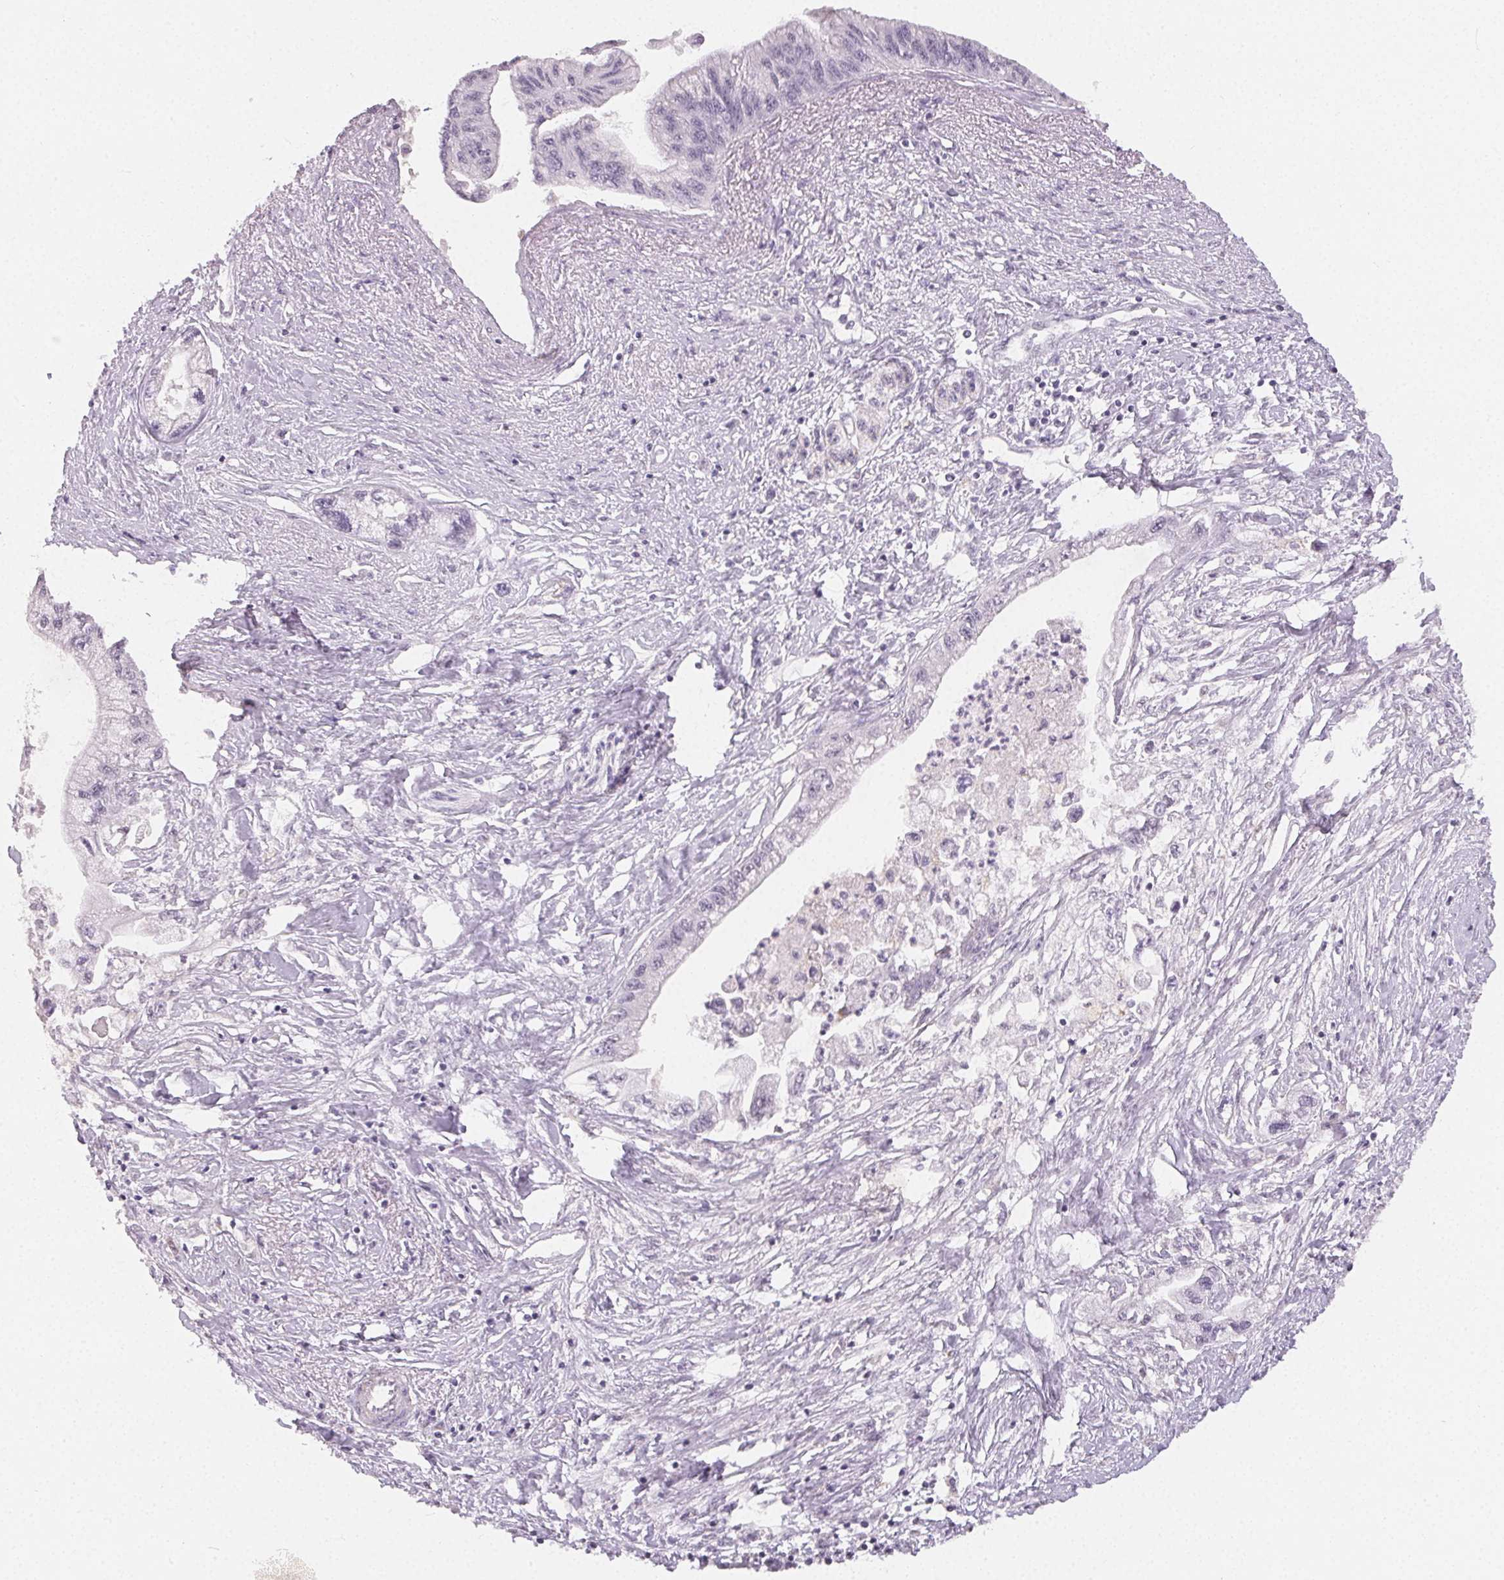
{"staining": {"intensity": "negative", "quantity": "none", "location": "none"}, "tissue": "pancreatic cancer", "cell_type": "Tumor cells", "image_type": "cancer", "snomed": [{"axis": "morphology", "description": "Adenocarcinoma, NOS"}, {"axis": "topography", "description": "Pancreas"}], "caption": "The histopathology image displays no staining of tumor cells in adenocarcinoma (pancreatic).", "gene": "TMEM174", "patient": {"sex": "male", "age": 61}}